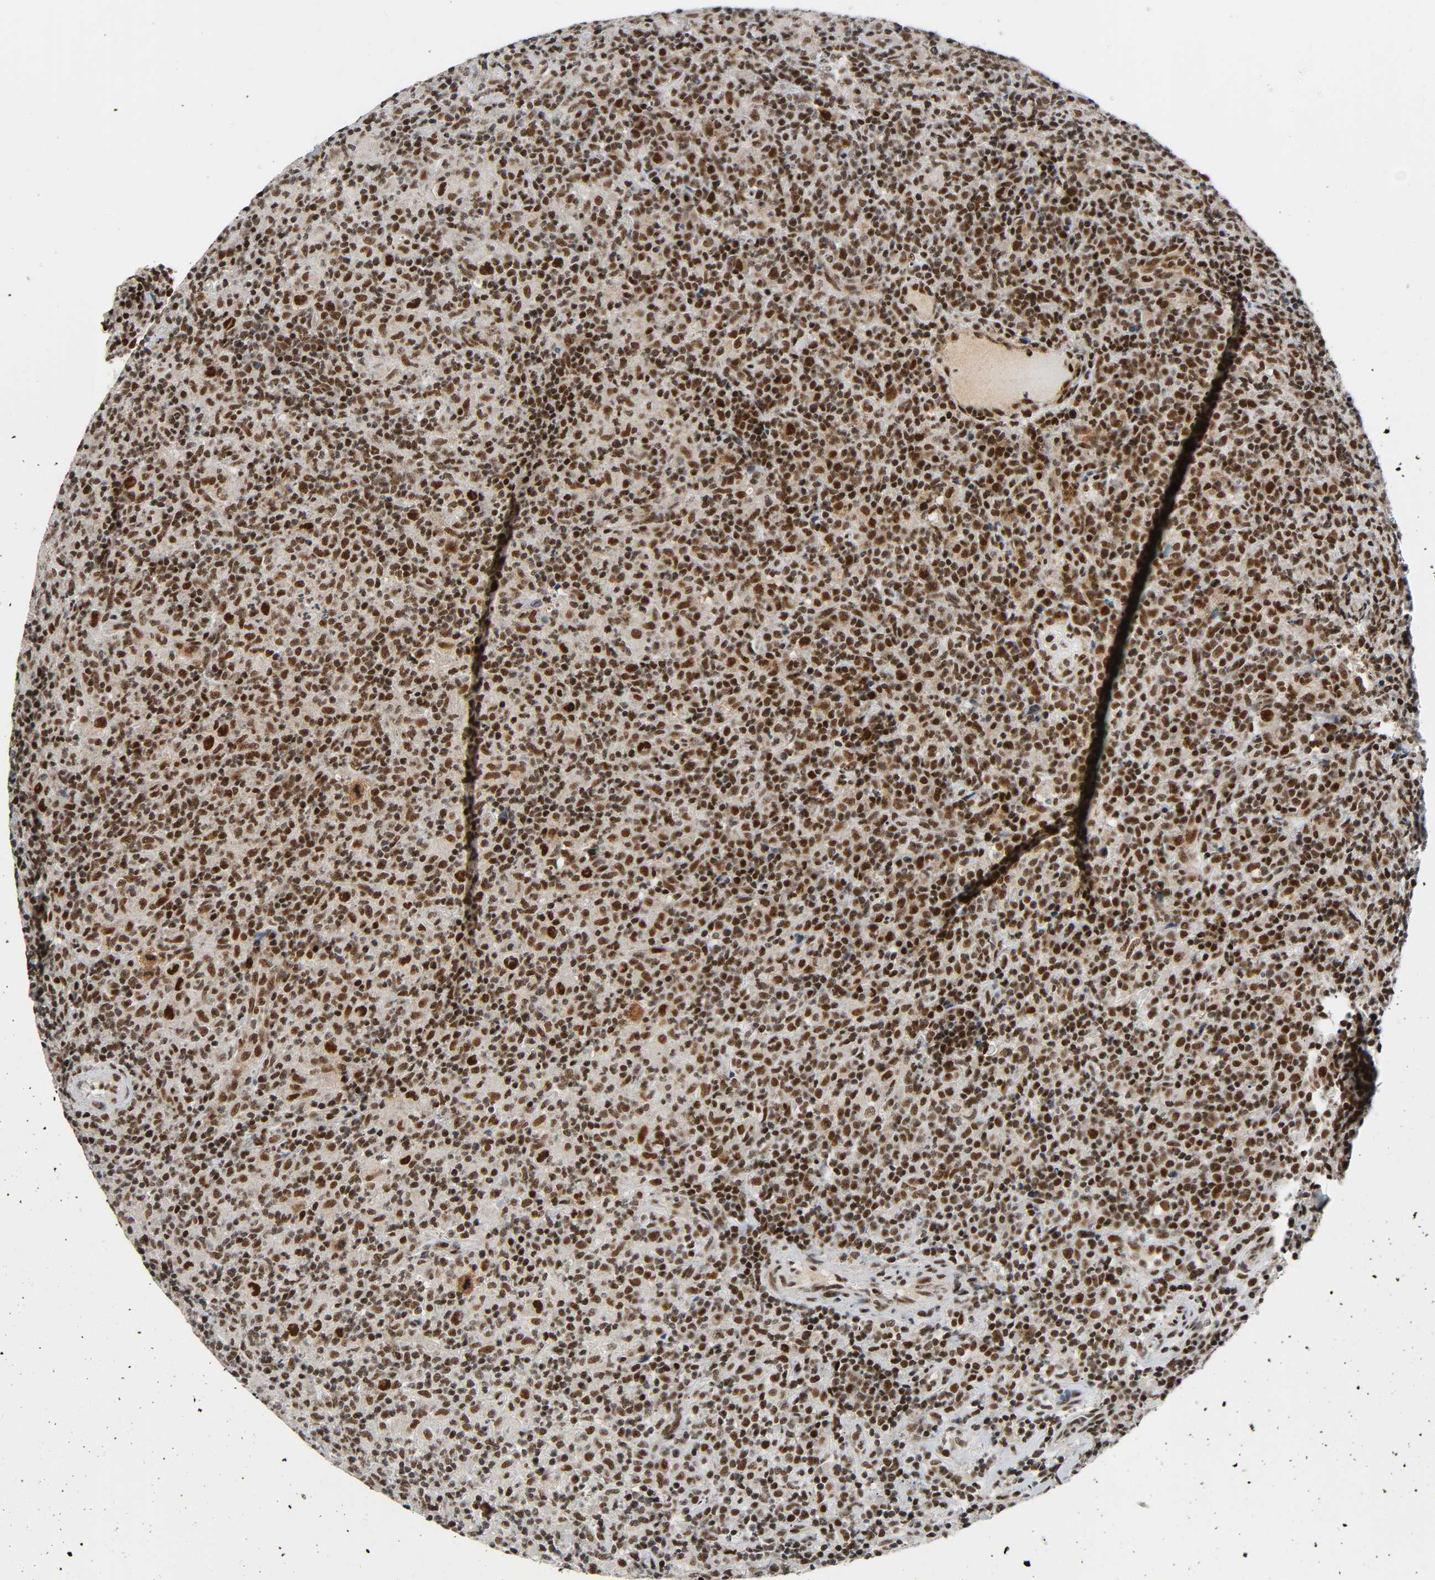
{"staining": {"intensity": "strong", "quantity": ">75%", "location": "nuclear"}, "tissue": "lymphoma", "cell_type": "Tumor cells", "image_type": "cancer", "snomed": [{"axis": "morphology", "description": "Hodgkin's disease, NOS"}, {"axis": "topography", "description": "Lymph node"}], "caption": "Brown immunohistochemical staining in lymphoma demonstrates strong nuclear positivity in about >75% of tumor cells.", "gene": "CDK9", "patient": {"sex": "male", "age": 65}}